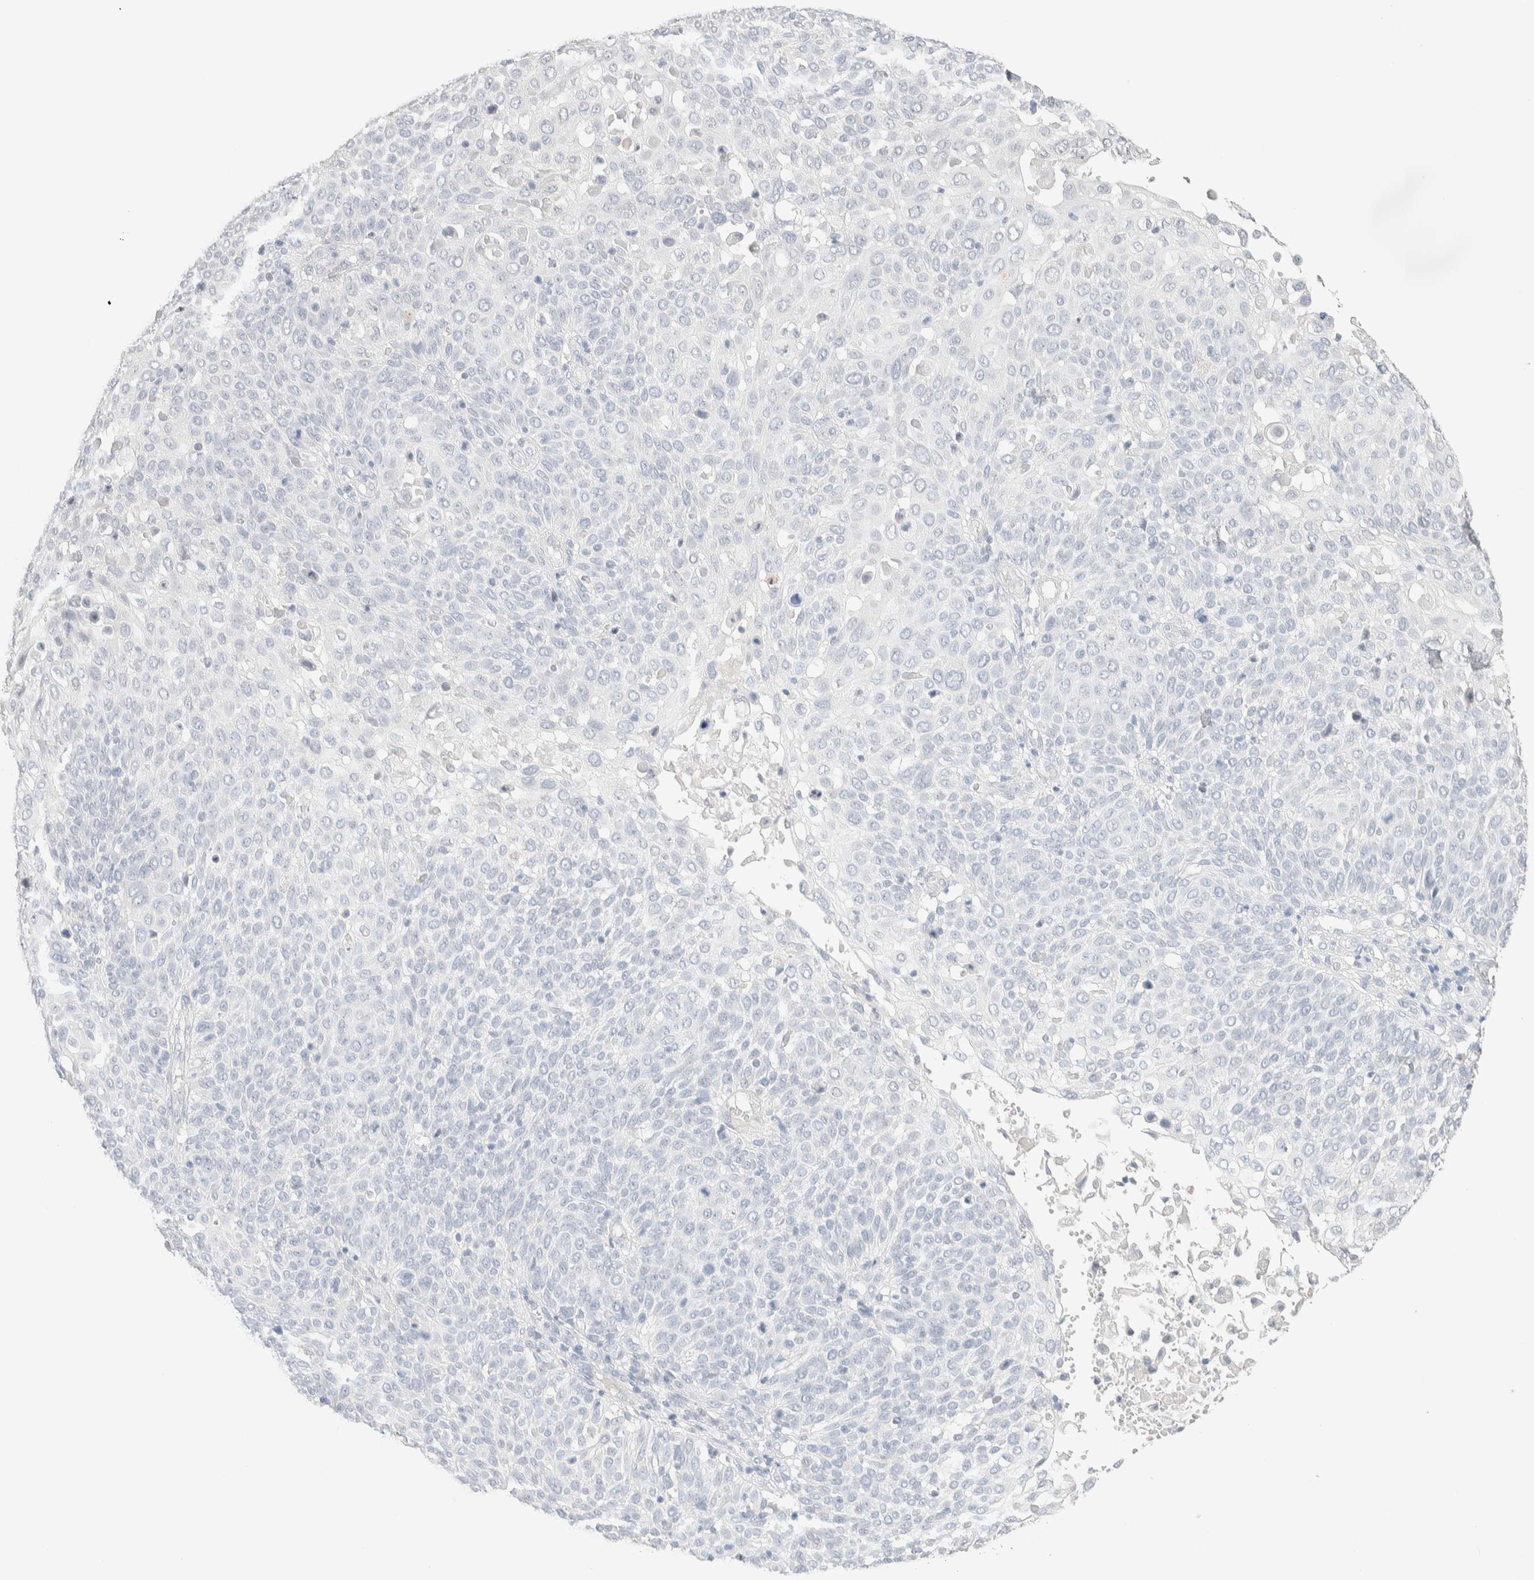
{"staining": {"intensity": "negative", "quantity": "none", "location": "none"}, "tissue": "cervical cancer", "cell_type": "Tumor cells", "image_type": "cancer", "snomed": [{"axis": "morphology", "description": "Squamous cell carcinoma, NOS"}, {"axis": "topography", "description": "Cervix"}], "caption": "This is an IHC photomicrograph of cervical cancer (squamous cell carcinoma). There is no positivity in tumor cells.", "gene": "RIDA", "patient": {"sex": "female", "age": 74}}